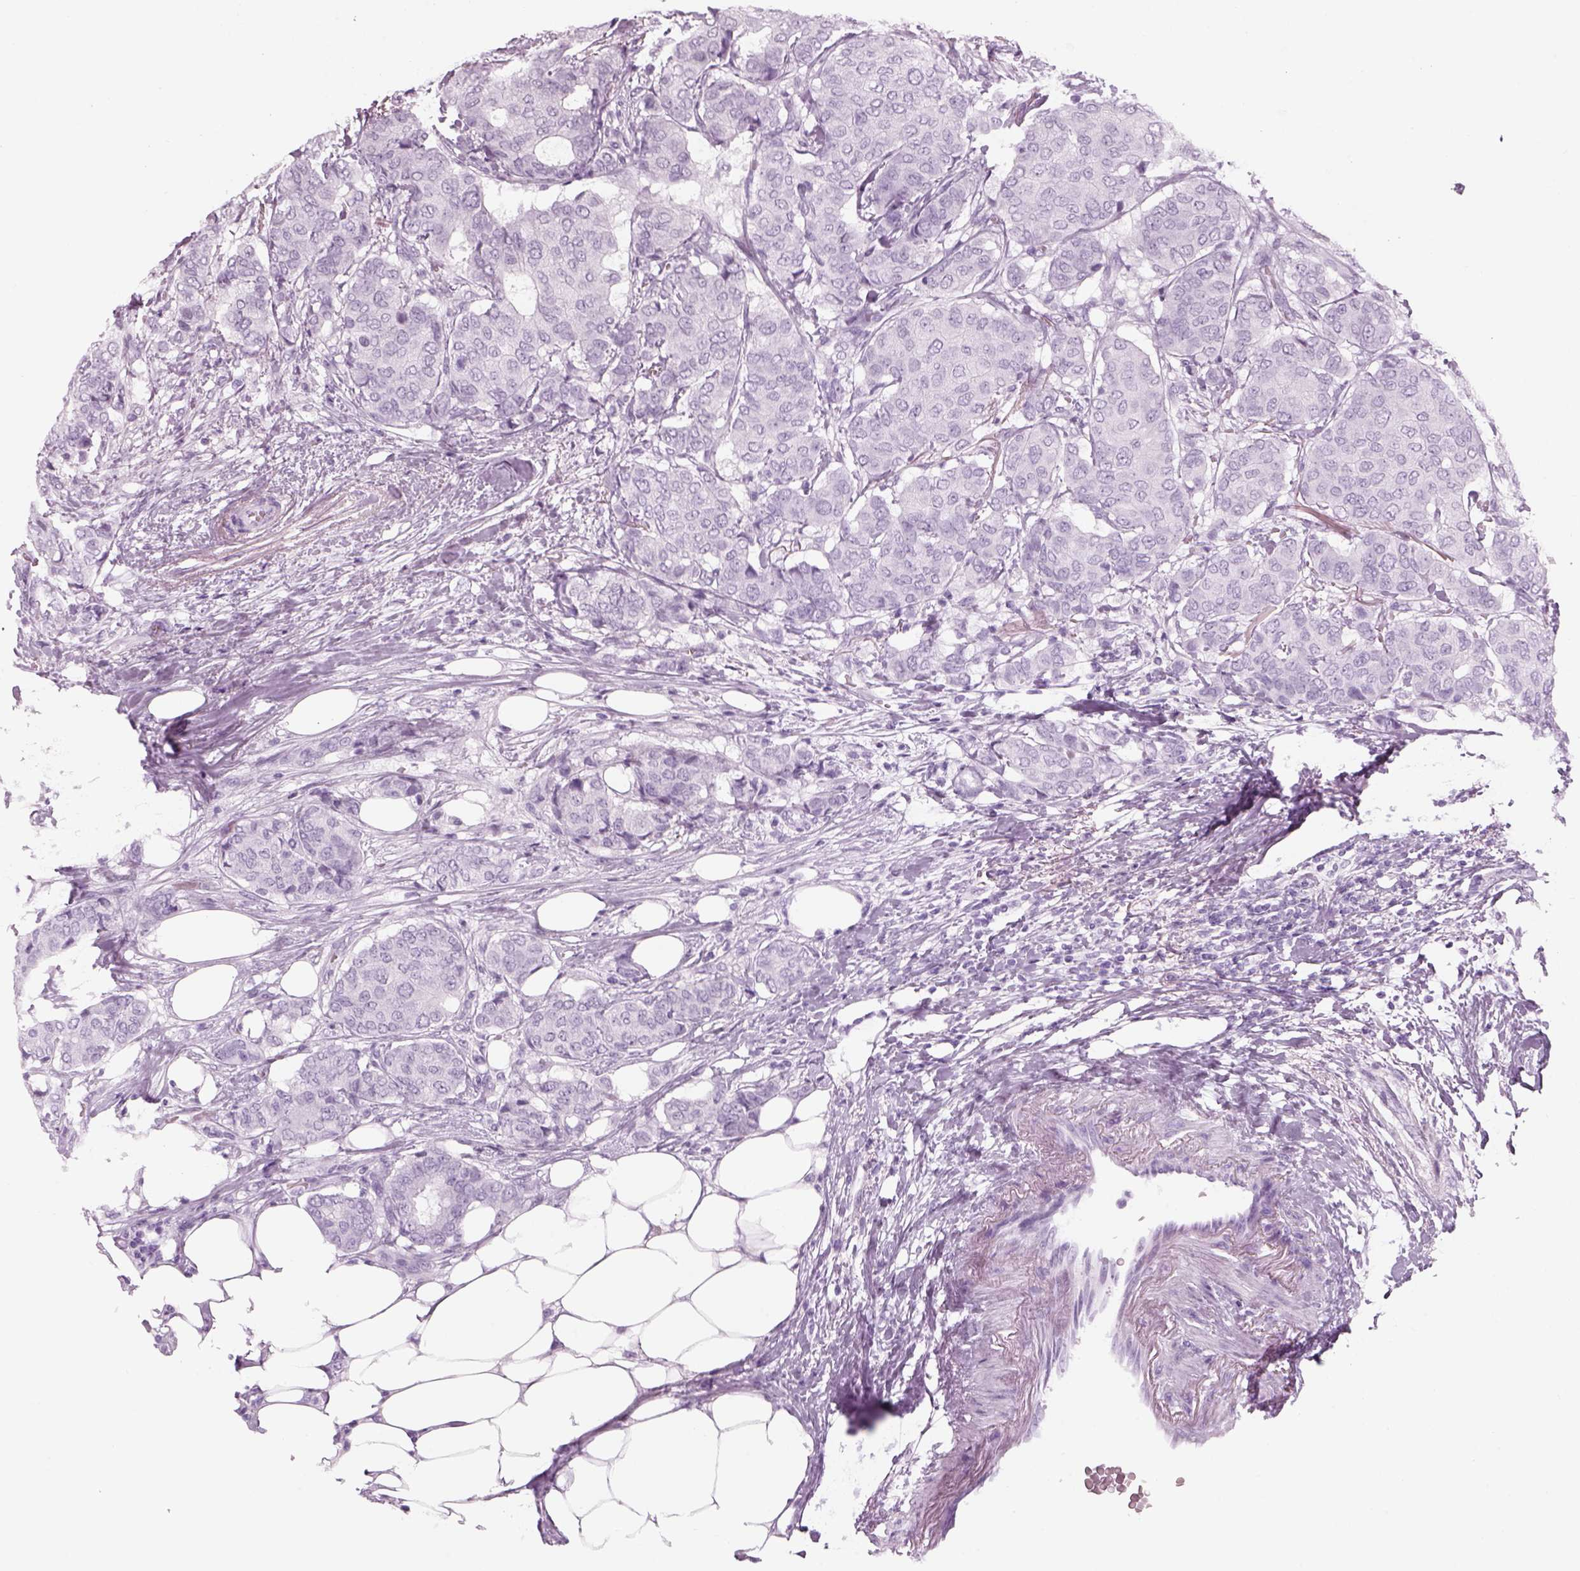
{"staining": {"intensity": "negative", "quantity": "none", "location": "none"}, "tissue": "breast cancer", "cell_type": "Tumor cells", "image_type": "cancer", "snomed": [{"axis": "morphology", "description": "Duct carcinoma"}, {"axis": "topography", "description": "Breast"}], "caption": "IHC histopathology image of breast cancer (invasive ductal carcinoma) stained for a protein (brown), which shows no expression in tumor cells.", "gene": "PABPC1L2B", "patient": {"sex": "female", "age": 75}}